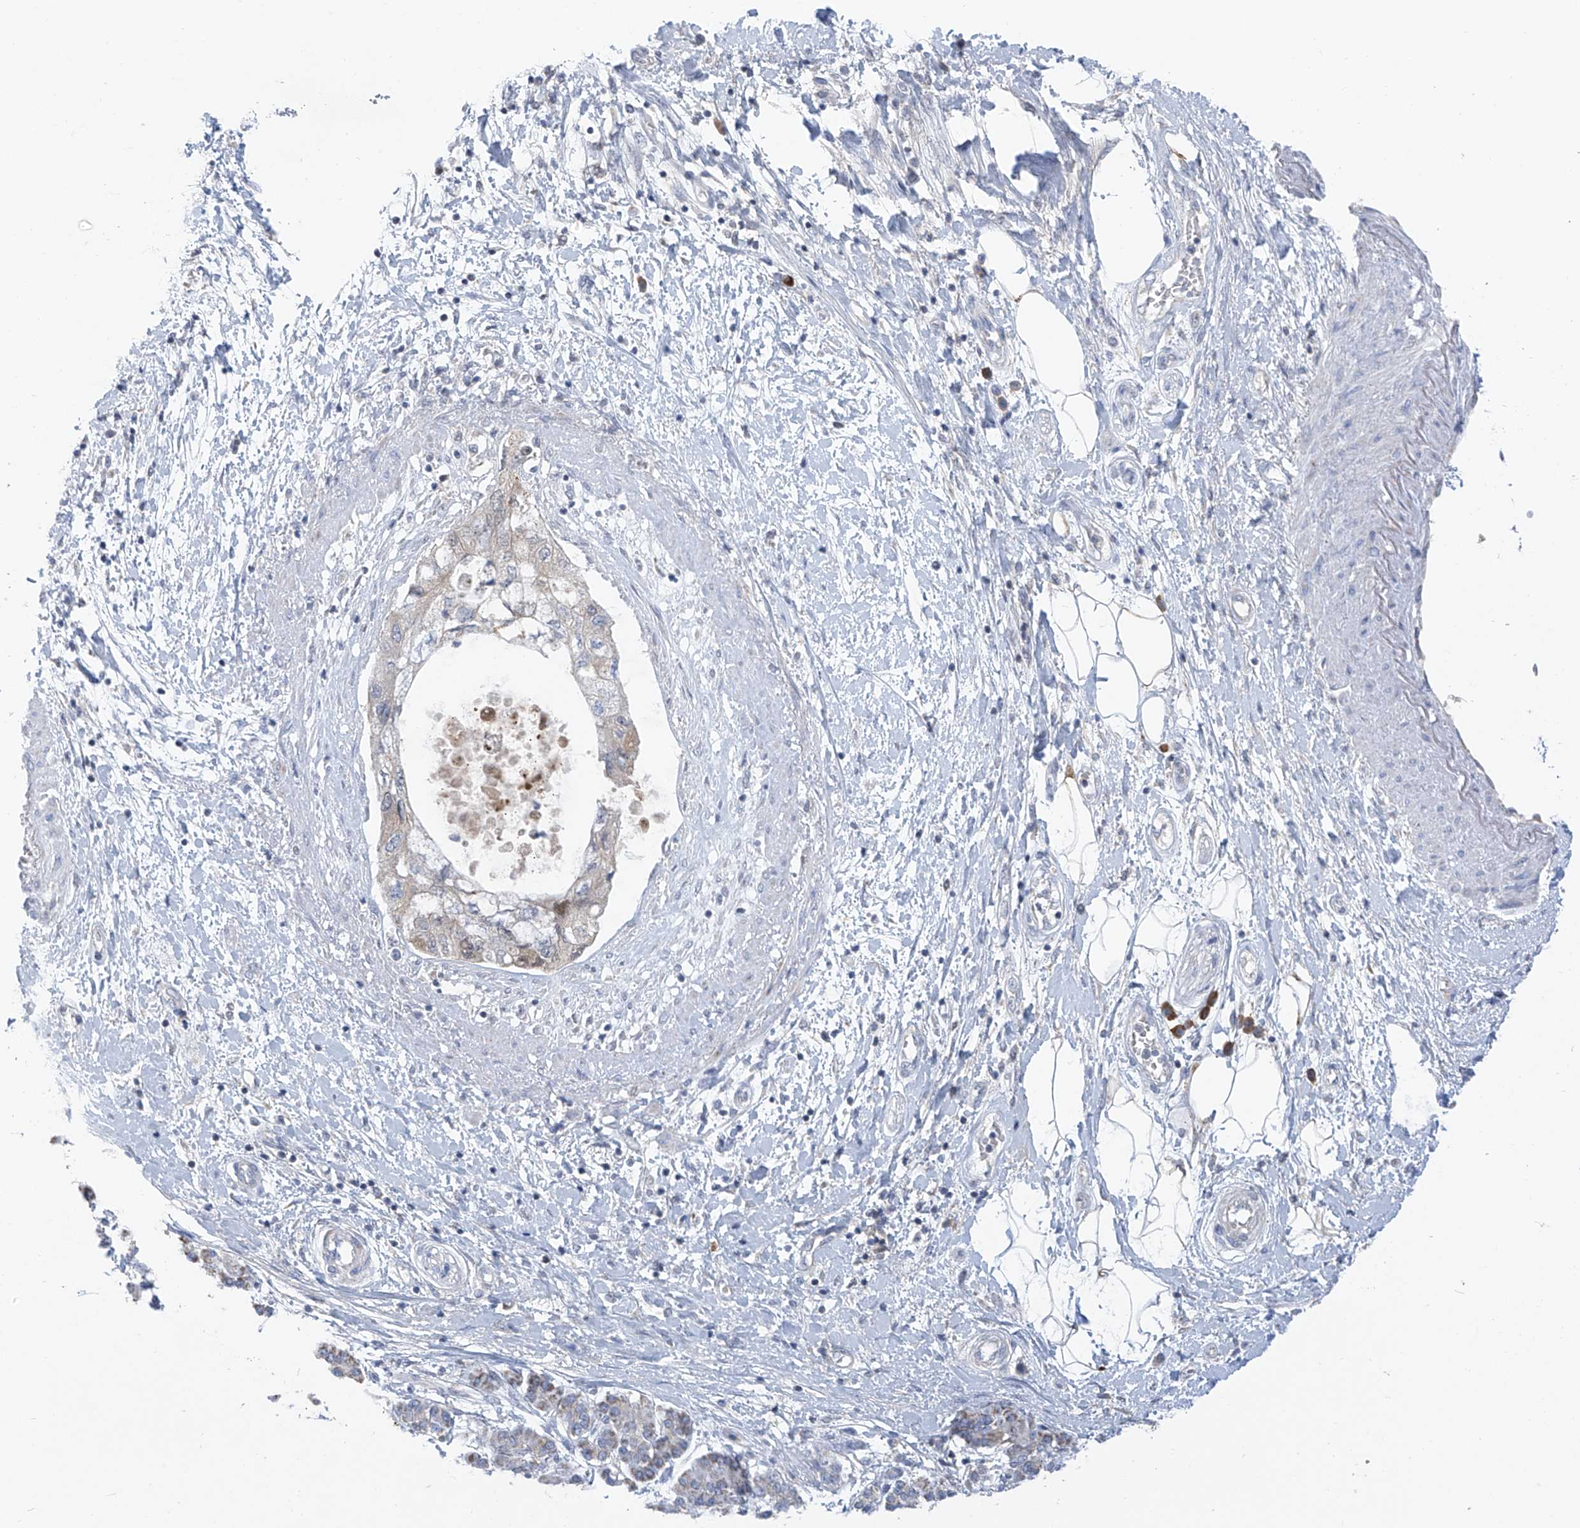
{"staining": {"intensity": "negative", "quantity": "none", "location": "none"}, "tissue": "pancreatic cancer", "cell_type": "Tumor cells", "image_type": "cancer", "snomed": [{"axis": "morphology", "description": "Adenocarcinoma, NOS"}, {"axis": "topography", "description": "Pancreas"}], "caption": "Micrograph shows no significant protein positivity in tumor cells of pancreatic cancer. (DAB IHC visualized using brightfield microscopy, high magnification).", "gene": "SLCO4A1", "patient": {"sex": "female", "age": 73}}